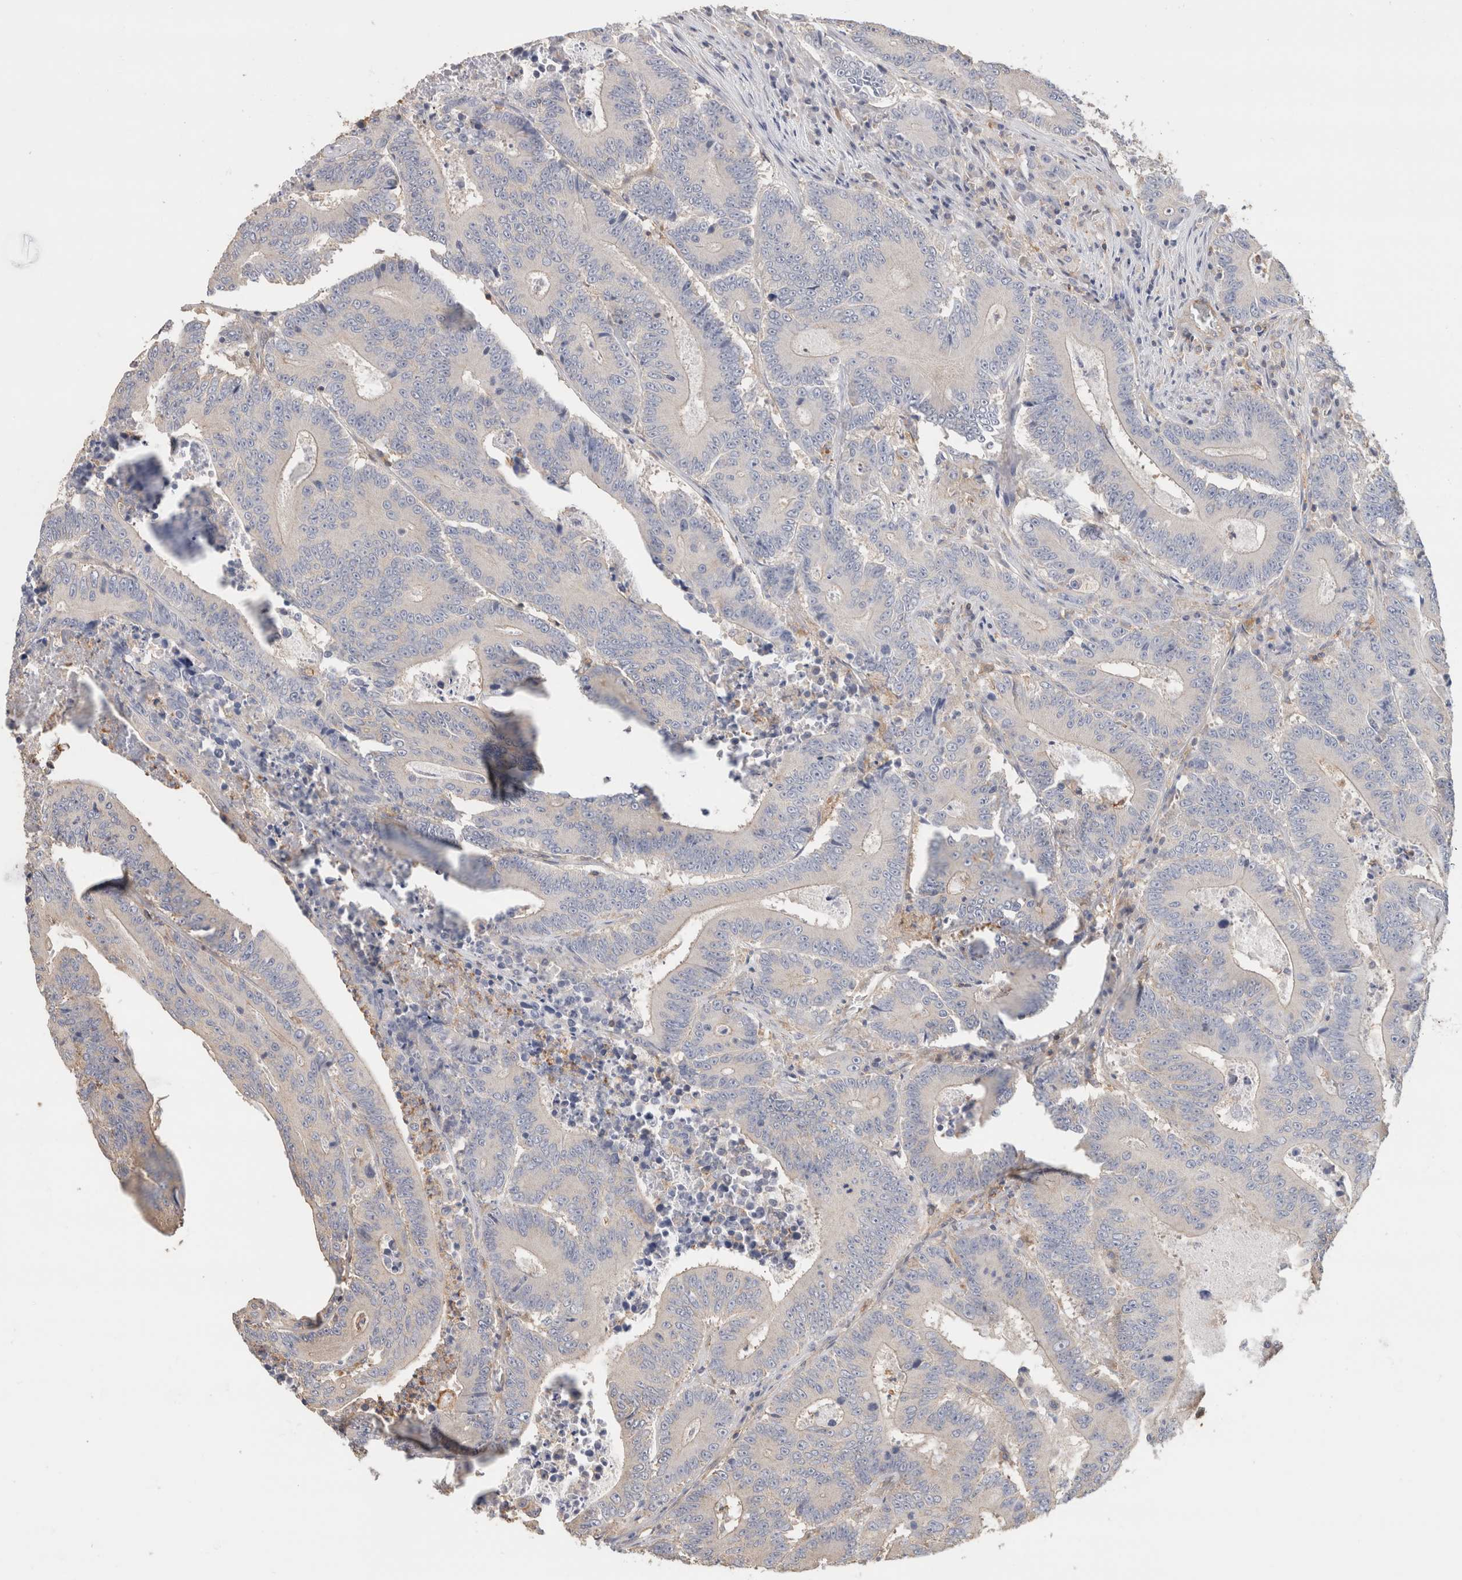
{"staining": {"intensity": "negative", "quantity": "none", "location": "none"}, "tissue": "colorectal cancer", "cell_type": "Tumor cells", "image_type": "cancer", "snomed": [{"axis": "morphology", "description": "Adenocarcinoma, NOS"}, {"axis": "topography", "description": "Colon"}], "caption": "The immunohistochemistry (IHC) micrograph has no significant positivity in tumor cells of colorectal cancer (adenocarcinoma) tissue.", "gene": "CFAP418", "patient": {"sex": "male", "age": 83}}